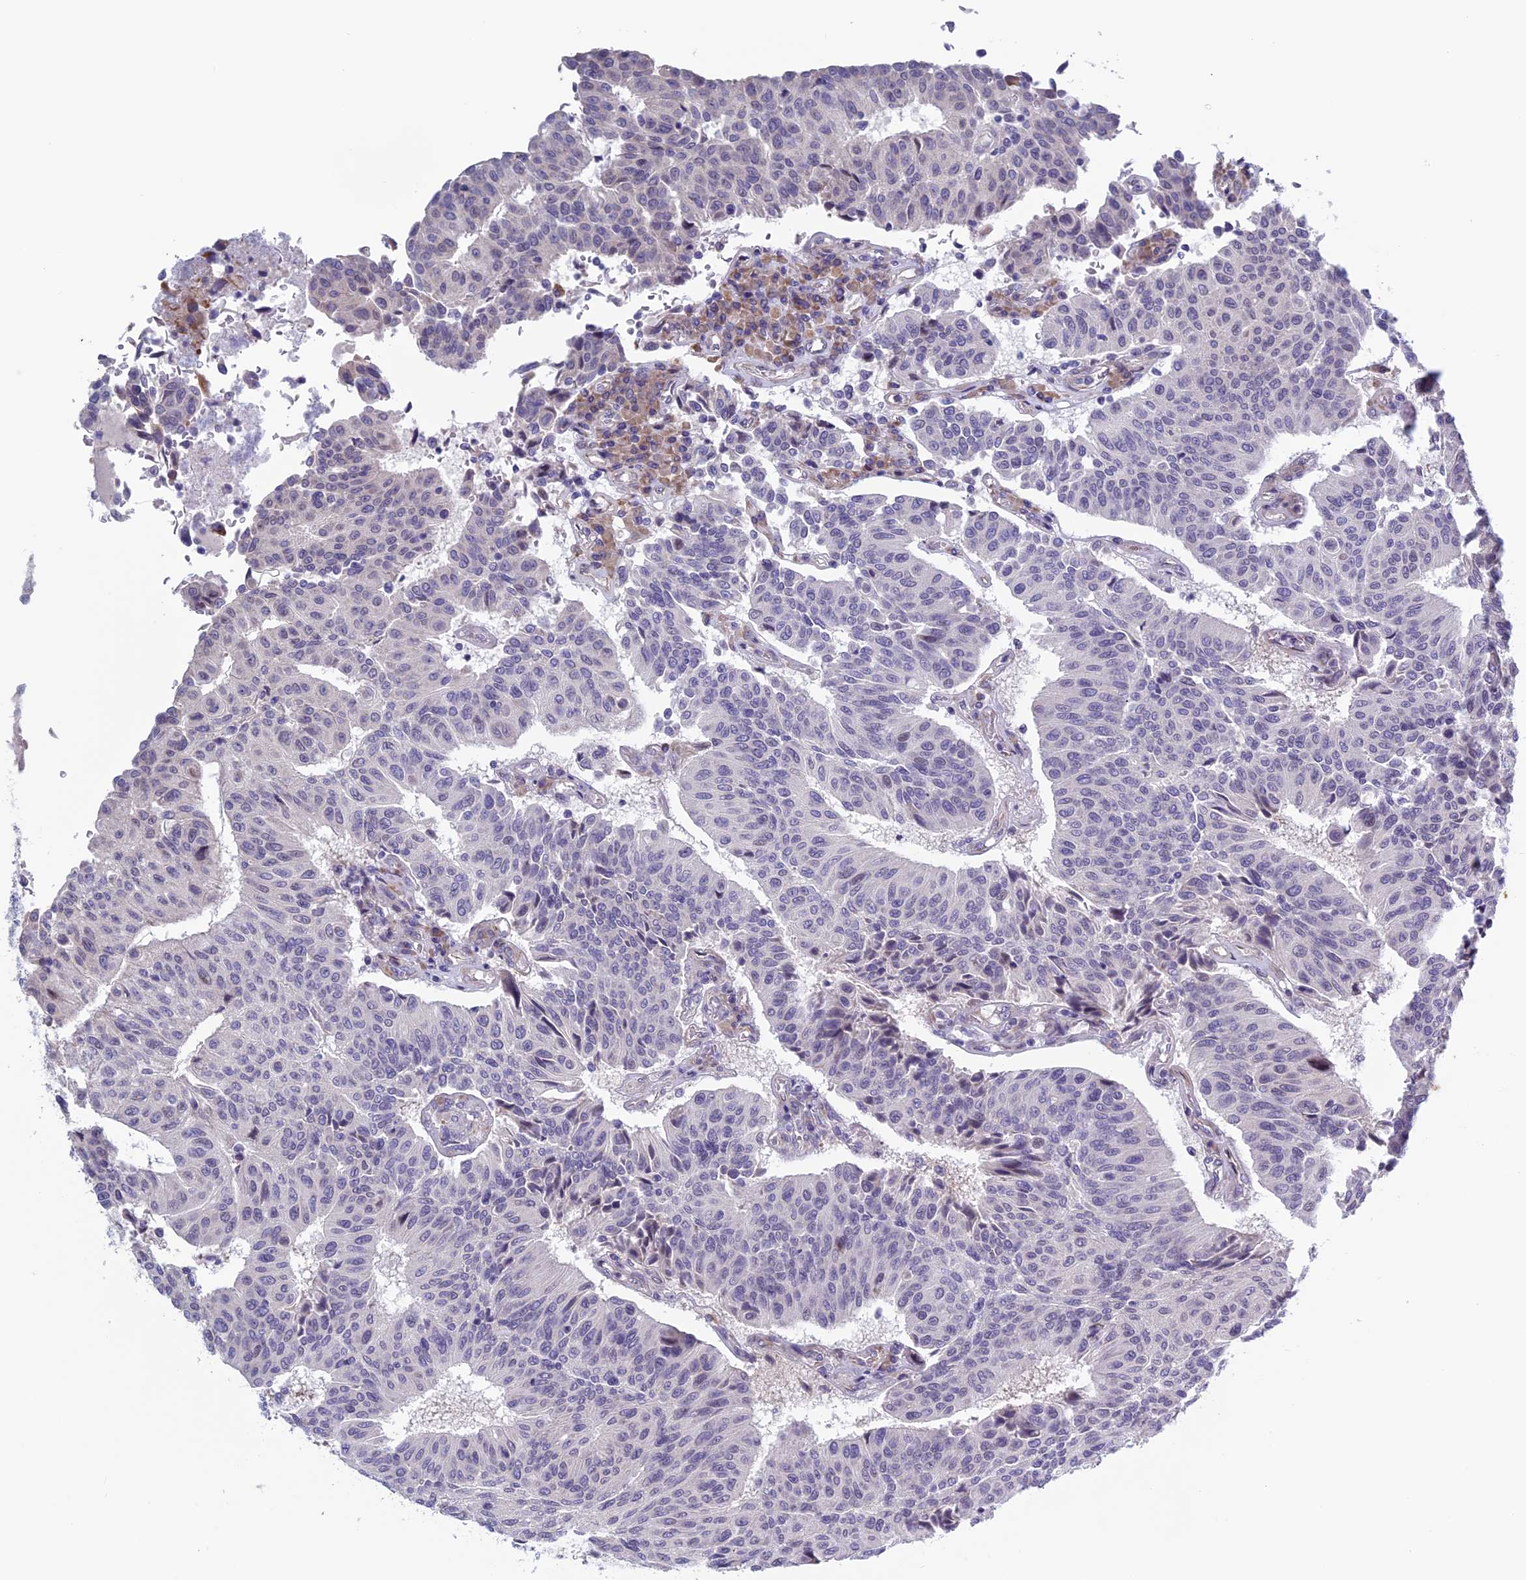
{"staining": {"intensity": "negative", "quantity": "none", "location": "none"}, "tissue": "urothelial cancer", "cell_type": "Tumor cells", "image_type": "cancer", "snomed": [{"axis": "morphology", "description": "Urothelial carcinoma, High grade"}, {"axis": "topography", "description": "Urinary bladder"}], "caption": "Urothelial cancer was stained to show a protein in brown. There is no significant expression in tumor cells. (Brightfield microscopy of DAB (3,3'-diaminobenzidine) immunohistochemistry at high magnification).", "gene": "BCL2L10", "patient": {"sex": "male", "age": 66}}